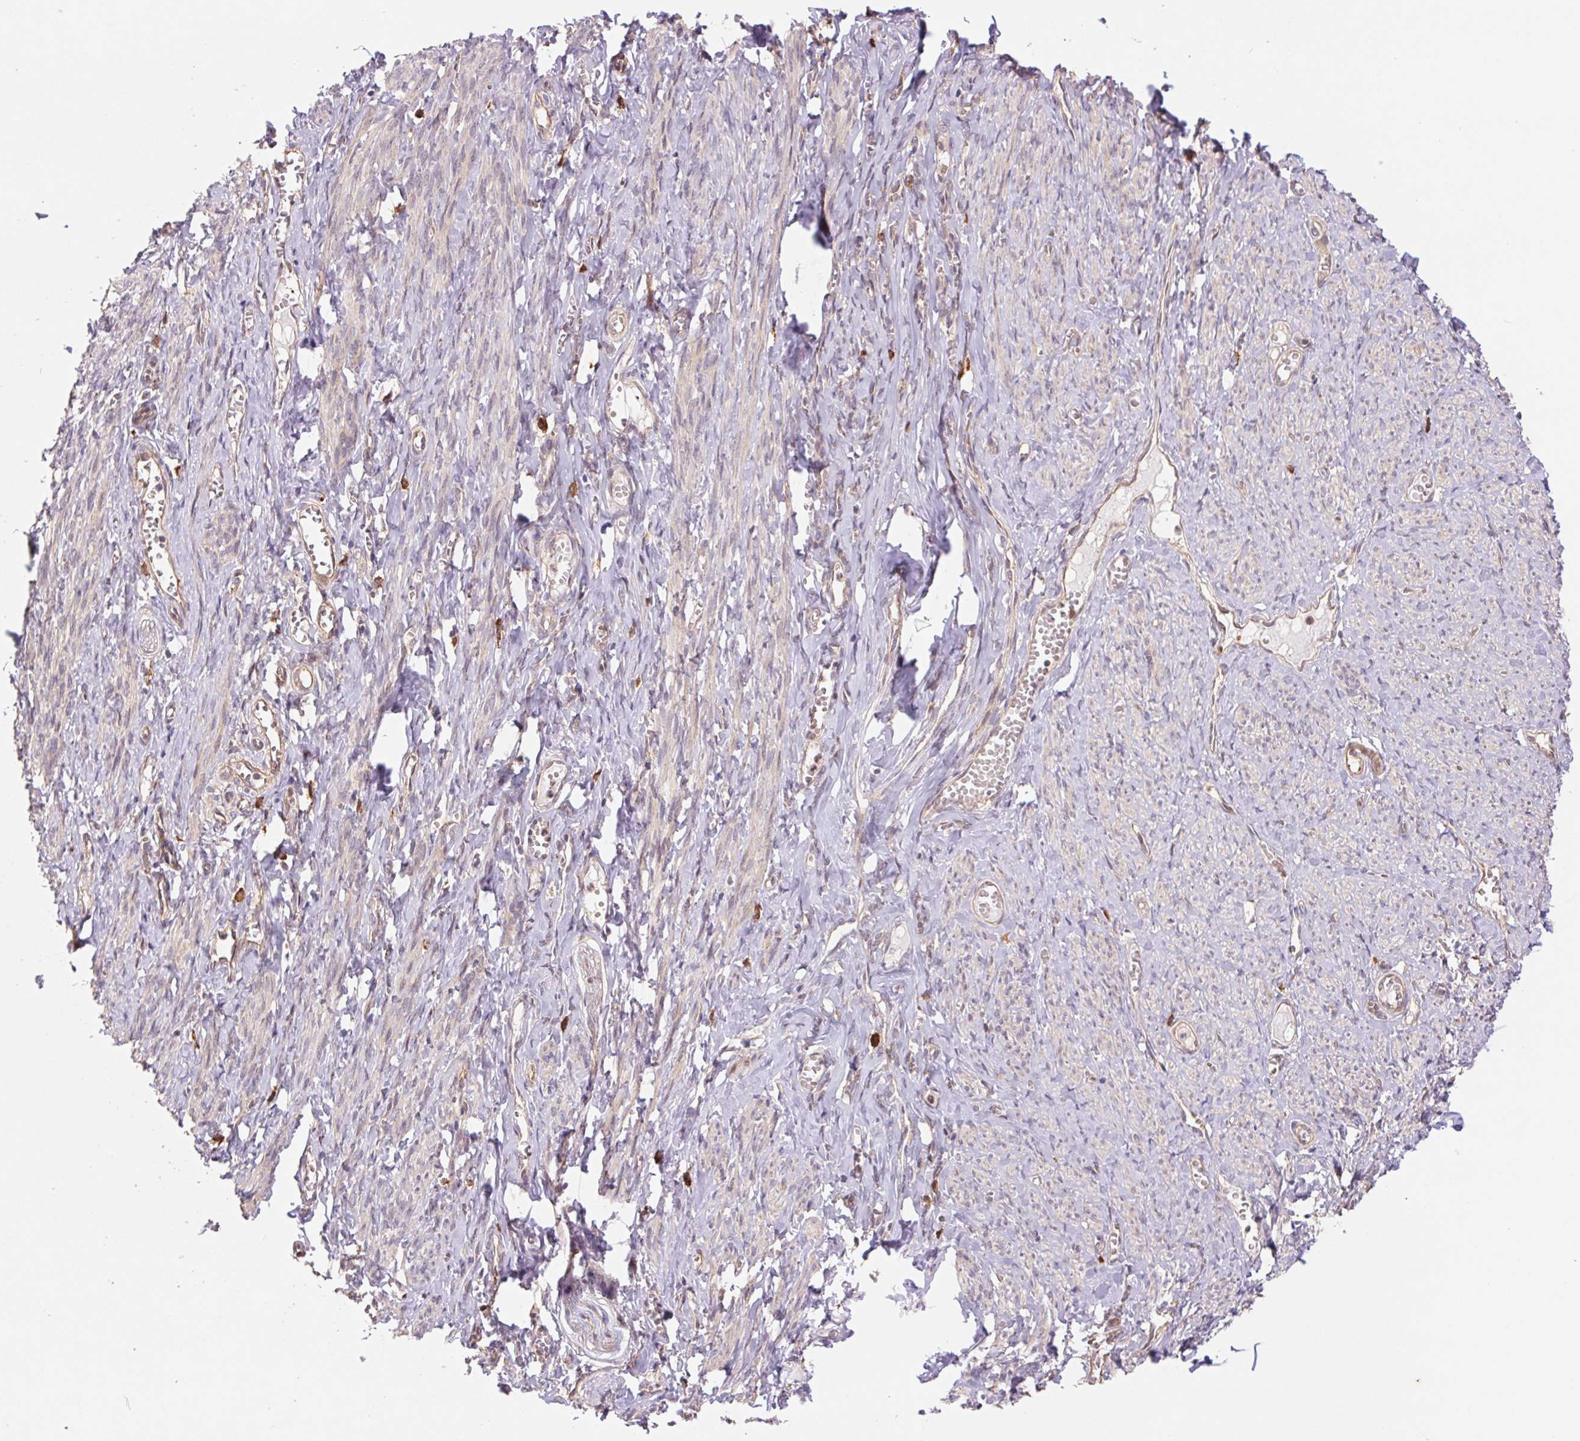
{"staining": {"intensity": "weak", "quantity": "25%-75%", "location": "cytoplasmic/membranous"}, "tissue": "smooth muscle", "cell_type": "Smooth muscle cells", "image_type": "normal", "snomed": [{"axis": "morphology", "description": "Normal tissue, NOS"}, {"axis": "topography", "description": "Smooth muscle"}], "caption": "Brown immunohistochemical staining in normal smooth muscle reveals weak cytoplasmic/membranous staining in about 25%-75% of smooth muscle cells. (DAB IHC with brightfield microscopy, high magnification).", "gene": "RRM1", "patient": {"sex": "female", "age": 65}}